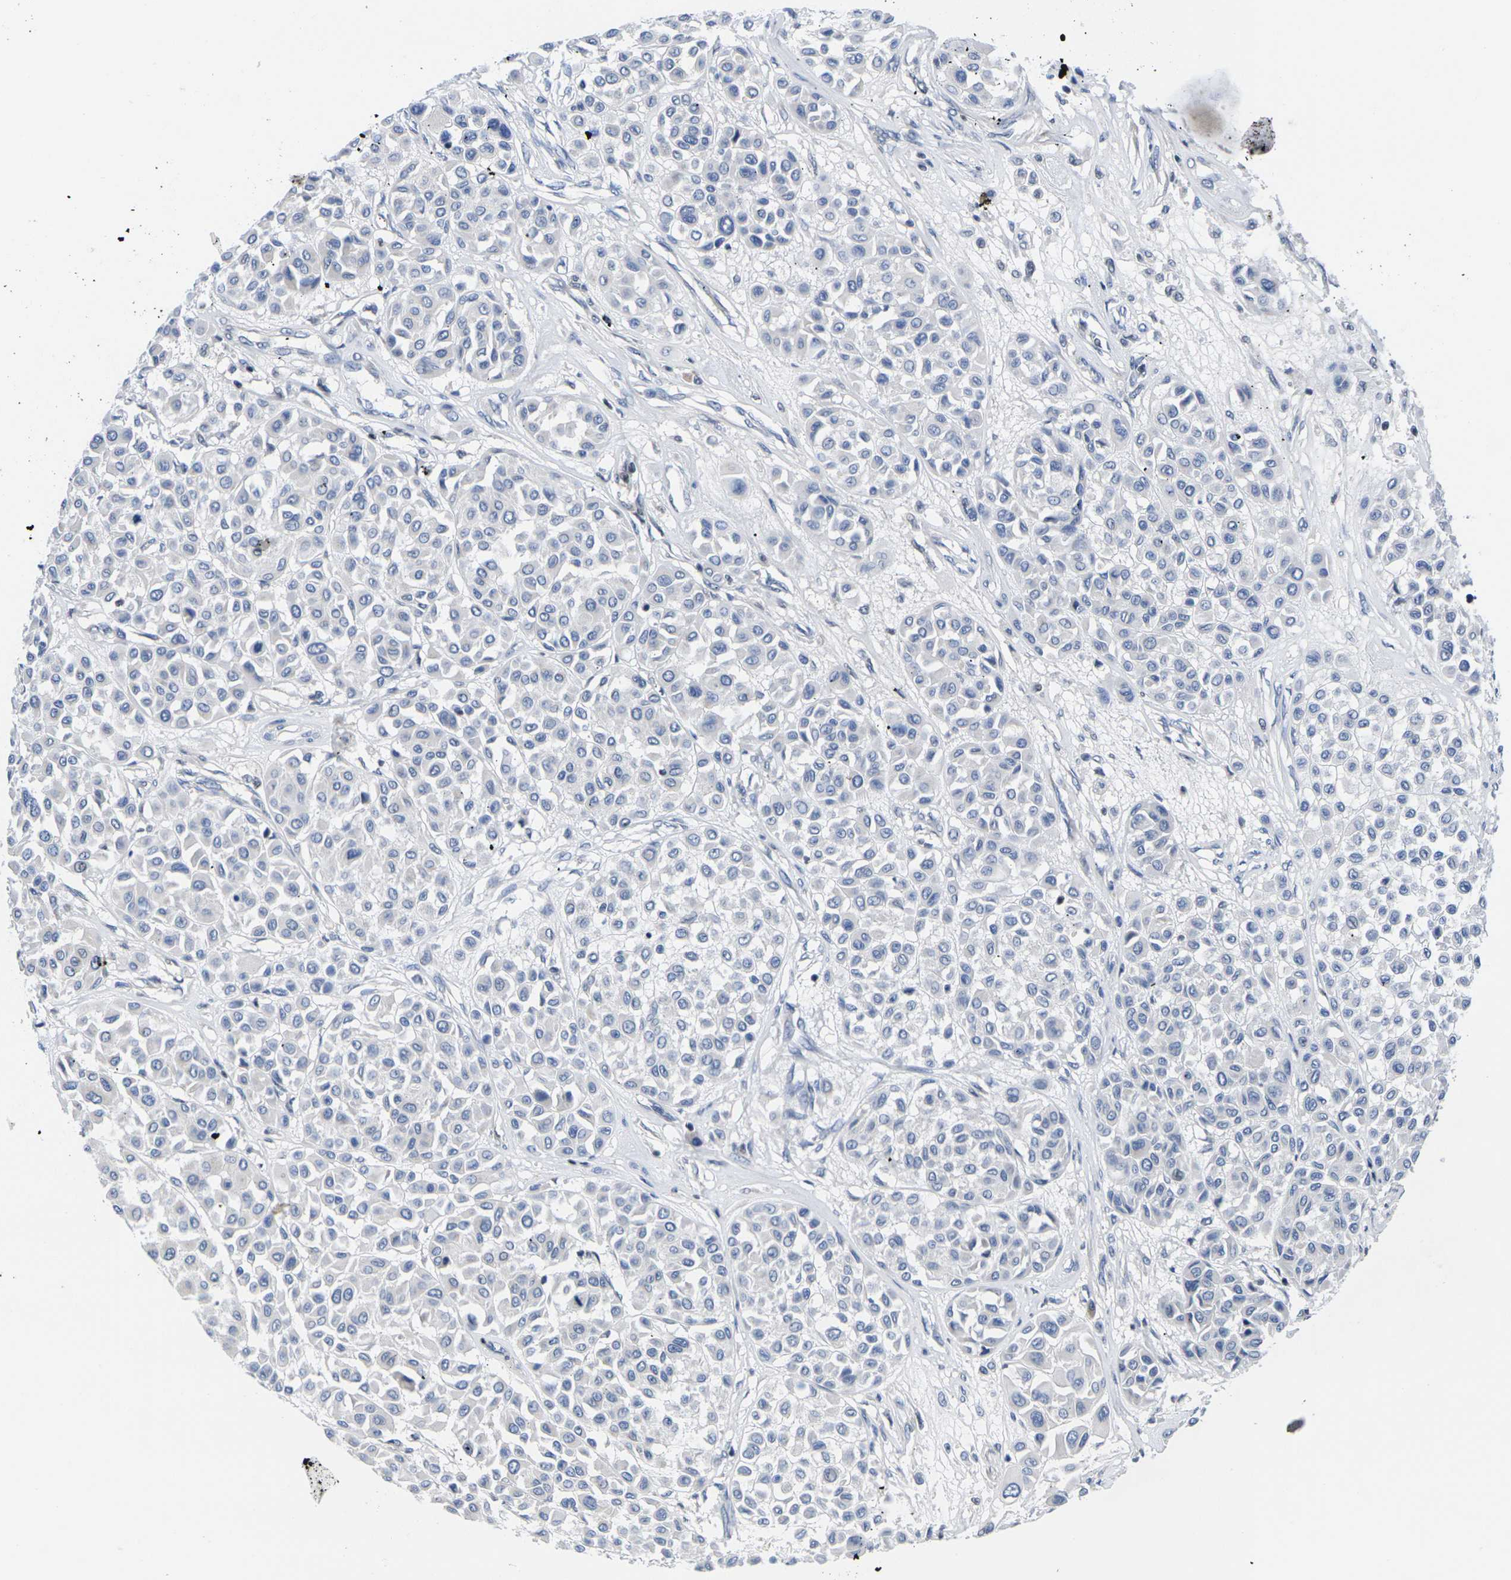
{"staining": {"intensity": "negative", "quantity": "none", "location": "none"}, "tissue": "melanoma", "cell_type": "Tumor cells", "image_type": "cancer", "snomed": [{"axis": "morphology", "description": "Malignant melanoma, Metastatic site"}, {"axis": "topography", "description": "Soft tissue"}], "caption": "The IHC image has no significant expression in tumor cells of malignant melanoma (metastatic site) tissue.", "gene": "IKZF1", "patient": {"sex": "male", "age": 41}}